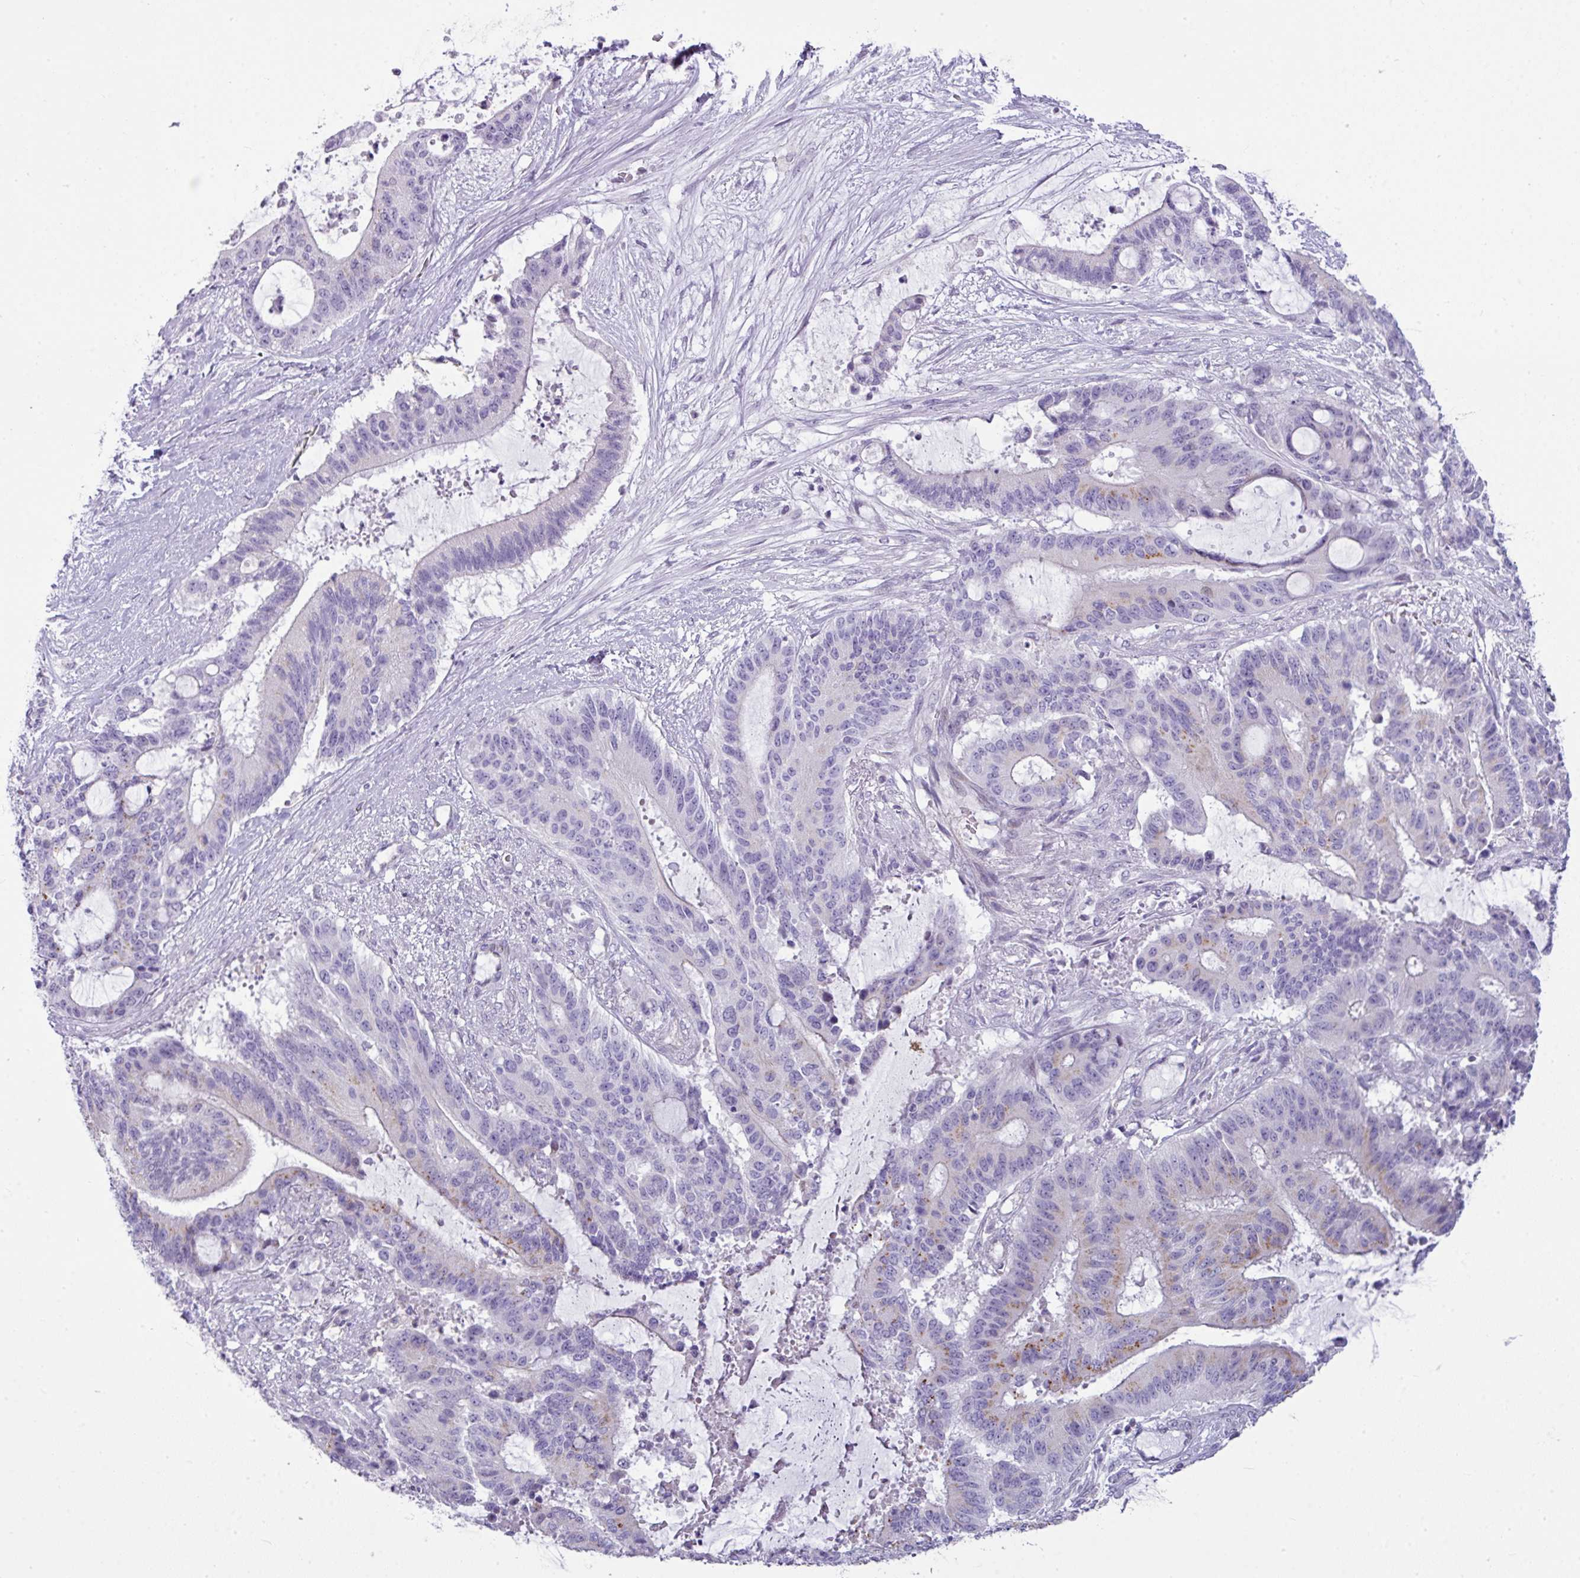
{"staining": {"intensity": "negative", "quantity": "none", "location": "none"}, "tissue": "liver cancer", "cell_type": "Tumor cells", "image_type": "cancer", "snomed": [{"axis": "morphology", "description": "Normal tissue, NOS"}, {"axis": "morphology", "description": "Cholangiocarcinoma"}, {"axis": "topography", "description": "Liver"}, {"axis": "topography", "description": "Peripheral nerve tissue"}], "caption": "An image of human liver cholangiocarcinoma is negative for staining in tumor cells.", "gene": "STAT5A", "patient": {"sex": "female", "age": 73}}